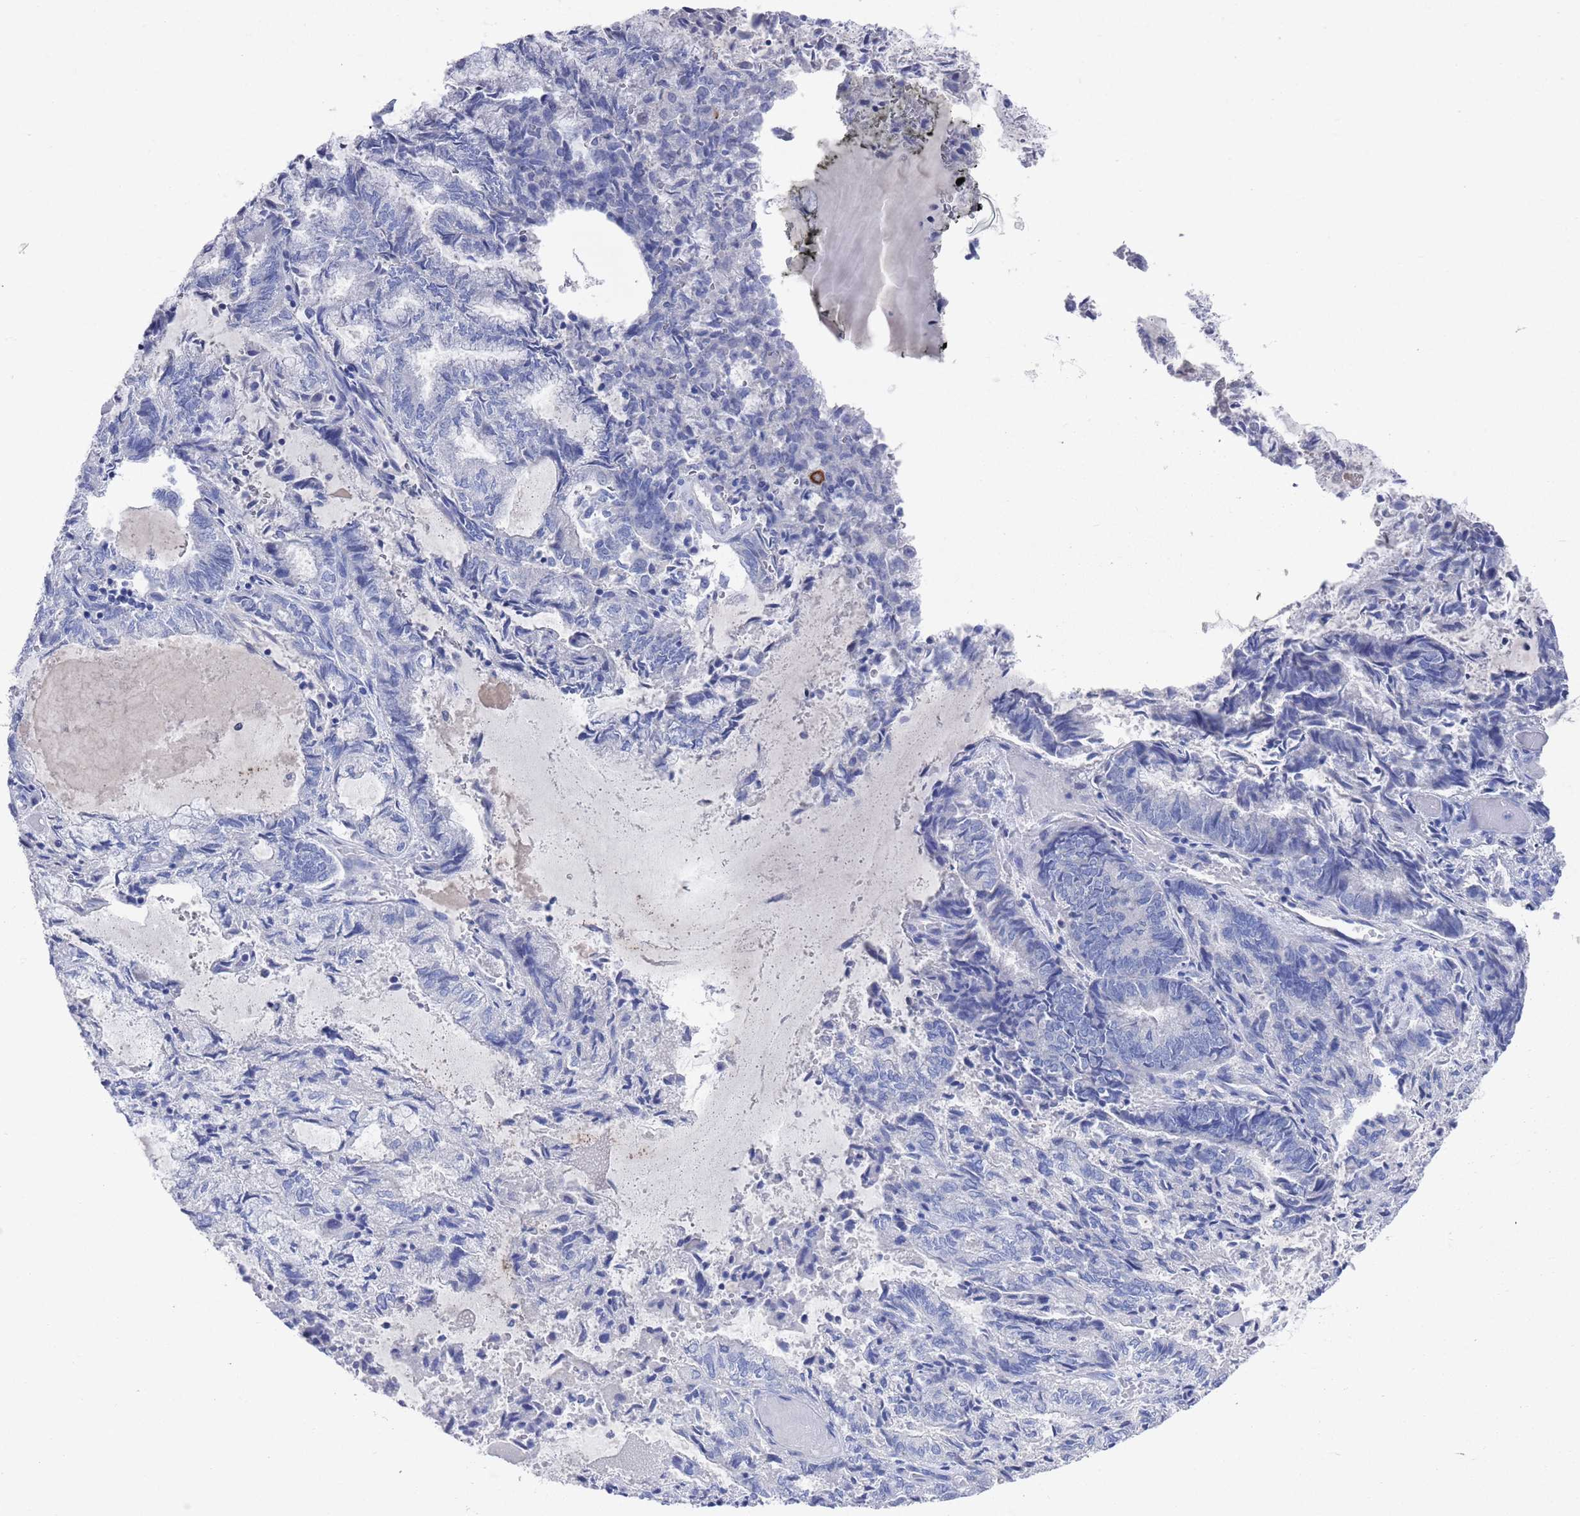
{"staining": {"intensity": "negative", "quantity": "none", "location": "none"}, "tissue": "endometrial cancer", "cell_type": "Tumor cells", "image_type": "cancer", "snomed": [{"axis": "morphology", "description": "Adenocarcinoma, NOS"}, {"axis": "topography", "description": "Endometrium"}], "caption": "DAB (3,3'-diaminobenzidine) immunohistochemical staining of human endometrial adenocarcinoma exhibits no significant positivity in tumor cells.", "gene": "MTMR2", "patient": {"sex": "female", "age": 80}}